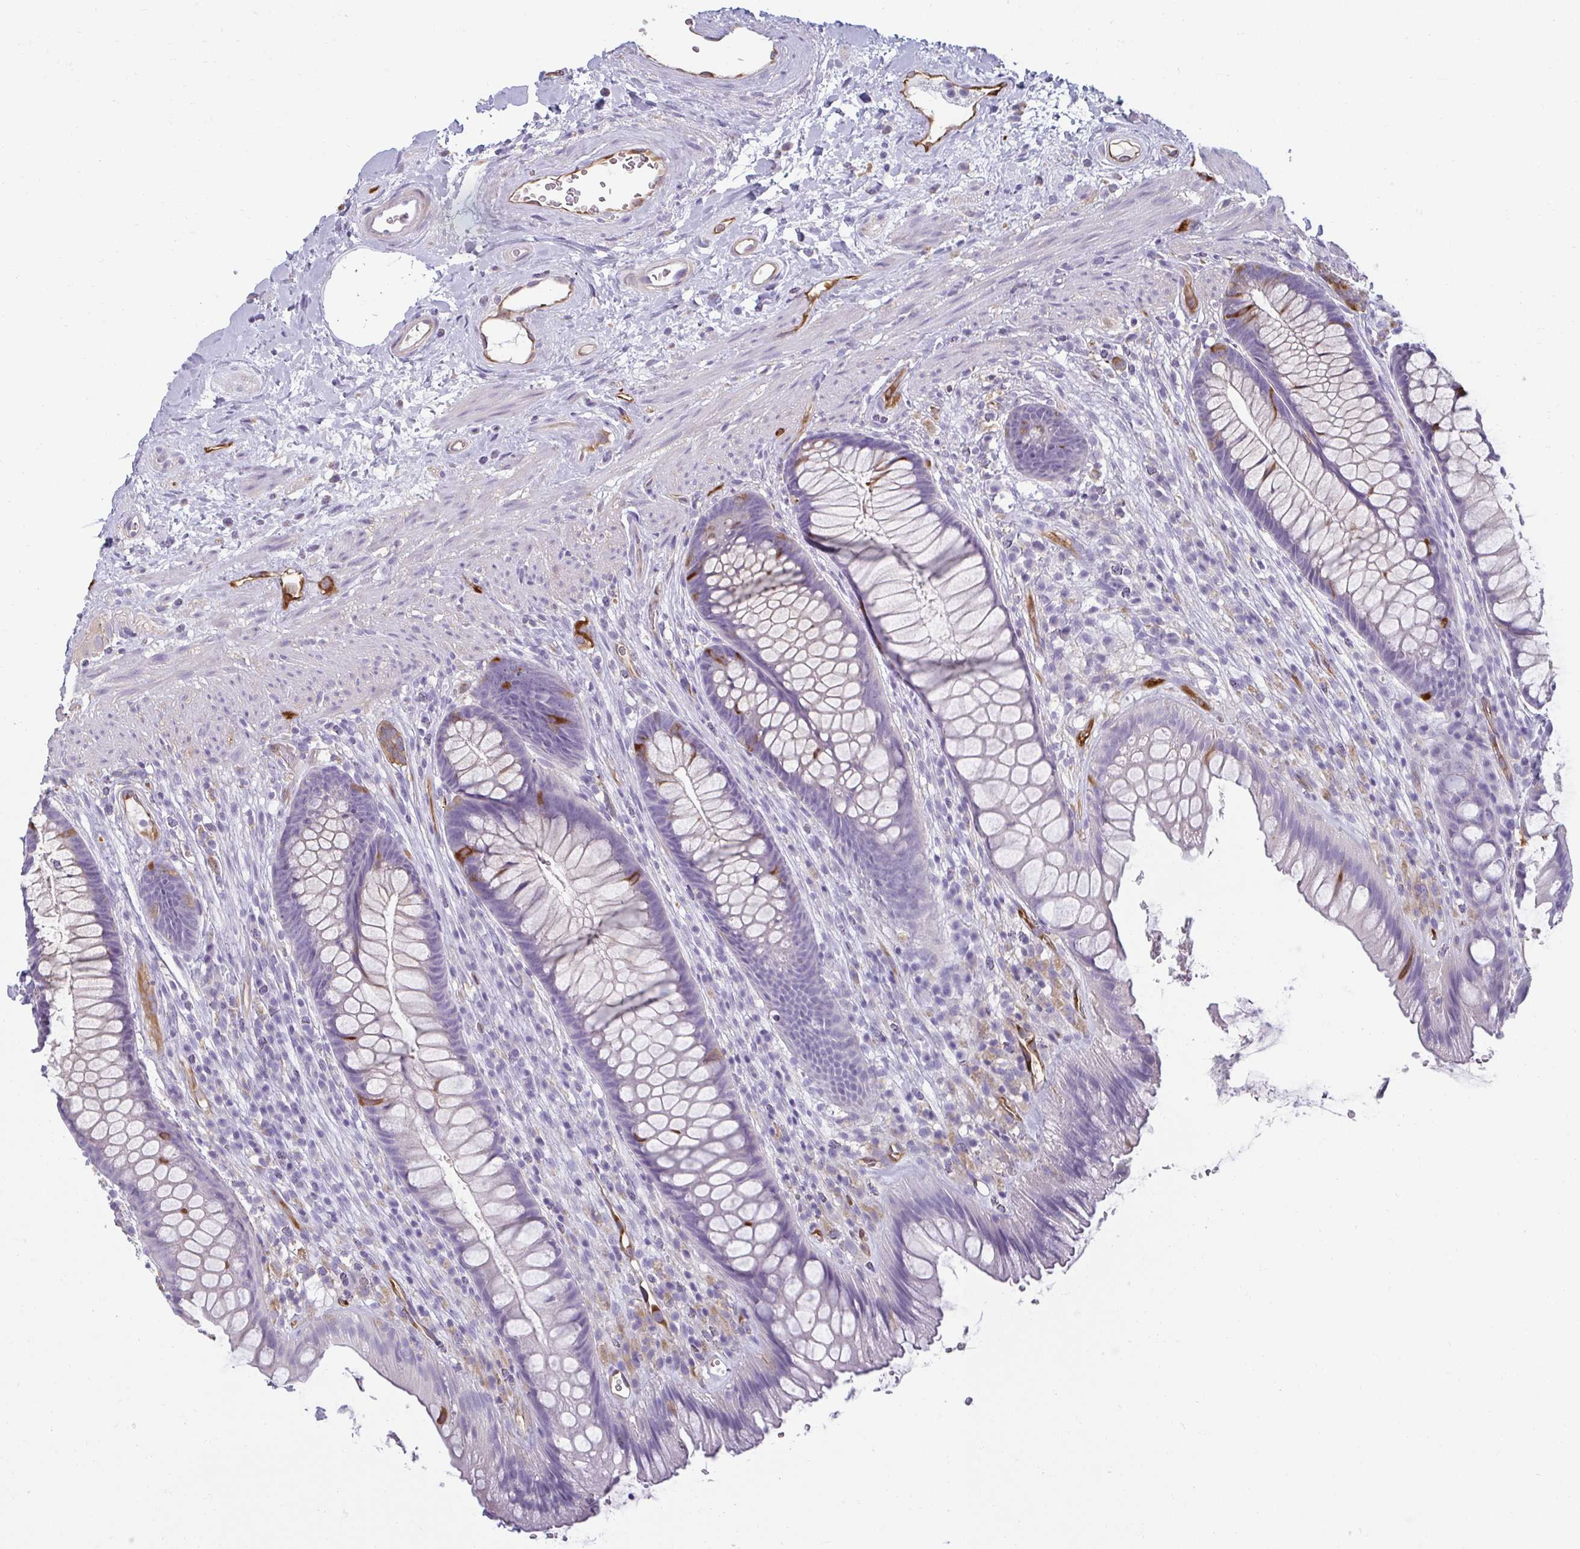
{"staining": {"intensity": "moderate", "quantity": "<25%", "location": "cytoplasmic/membranous"}, "tissue": "rectum", "cell_type": "Glandular cells", "image_type": "normal", "snomed": [{"axis": "morphology", "description": "Normal tissue, NOS"}, {"axis": "topography", "description": "Rectum"}], "caption": "An immunohistochemistry photomicrograph of benign tissue is shown. Protein staining in brown shows moderate cytoplasmic/membranous positivity in rectum within glandular cells.", "gene": "PDE2A", "patient": {"sex": "male", "age": 53}}